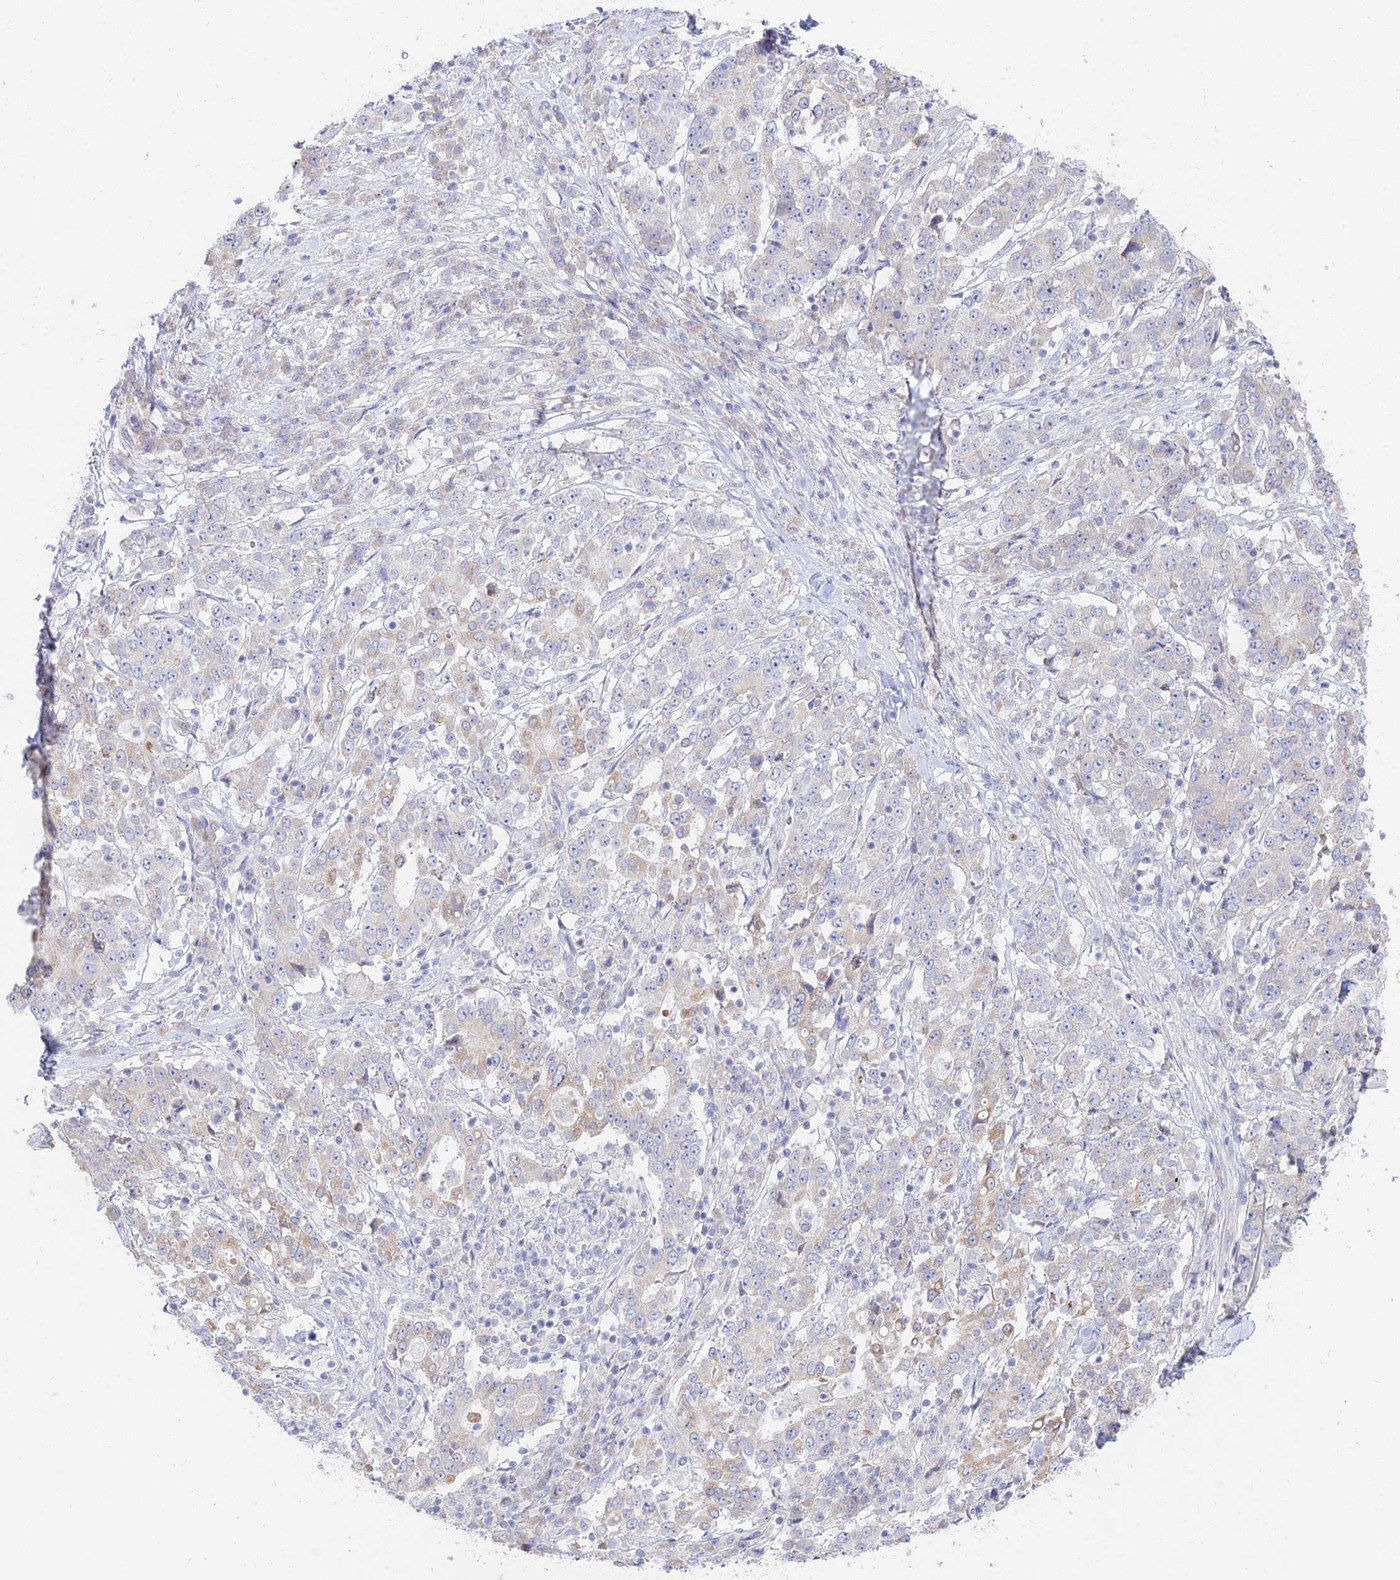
{"staining": {"intensity": "weak", "quantity": "<25%", "location": "cytoplasmic/membranous"}, "tissue": "stomach cancer", "cell_type": "Tumor cells", "image_type": "cancer", "snomed": [{"axis": "morphology", "description": "Adenocarcinoma, NOS"}, {"axis": "topography", "description": "Stomach"}], "caption": "This histopathology image is of adenocarcinoma (stomach) stained with immunohistochemistry (IHC) to label a protein in brown with the nuclei are counter-stained blue. There is no expression in tumor cells.", "gene": "TMEM40", "patient": {"sex": "male", "age": 59}}